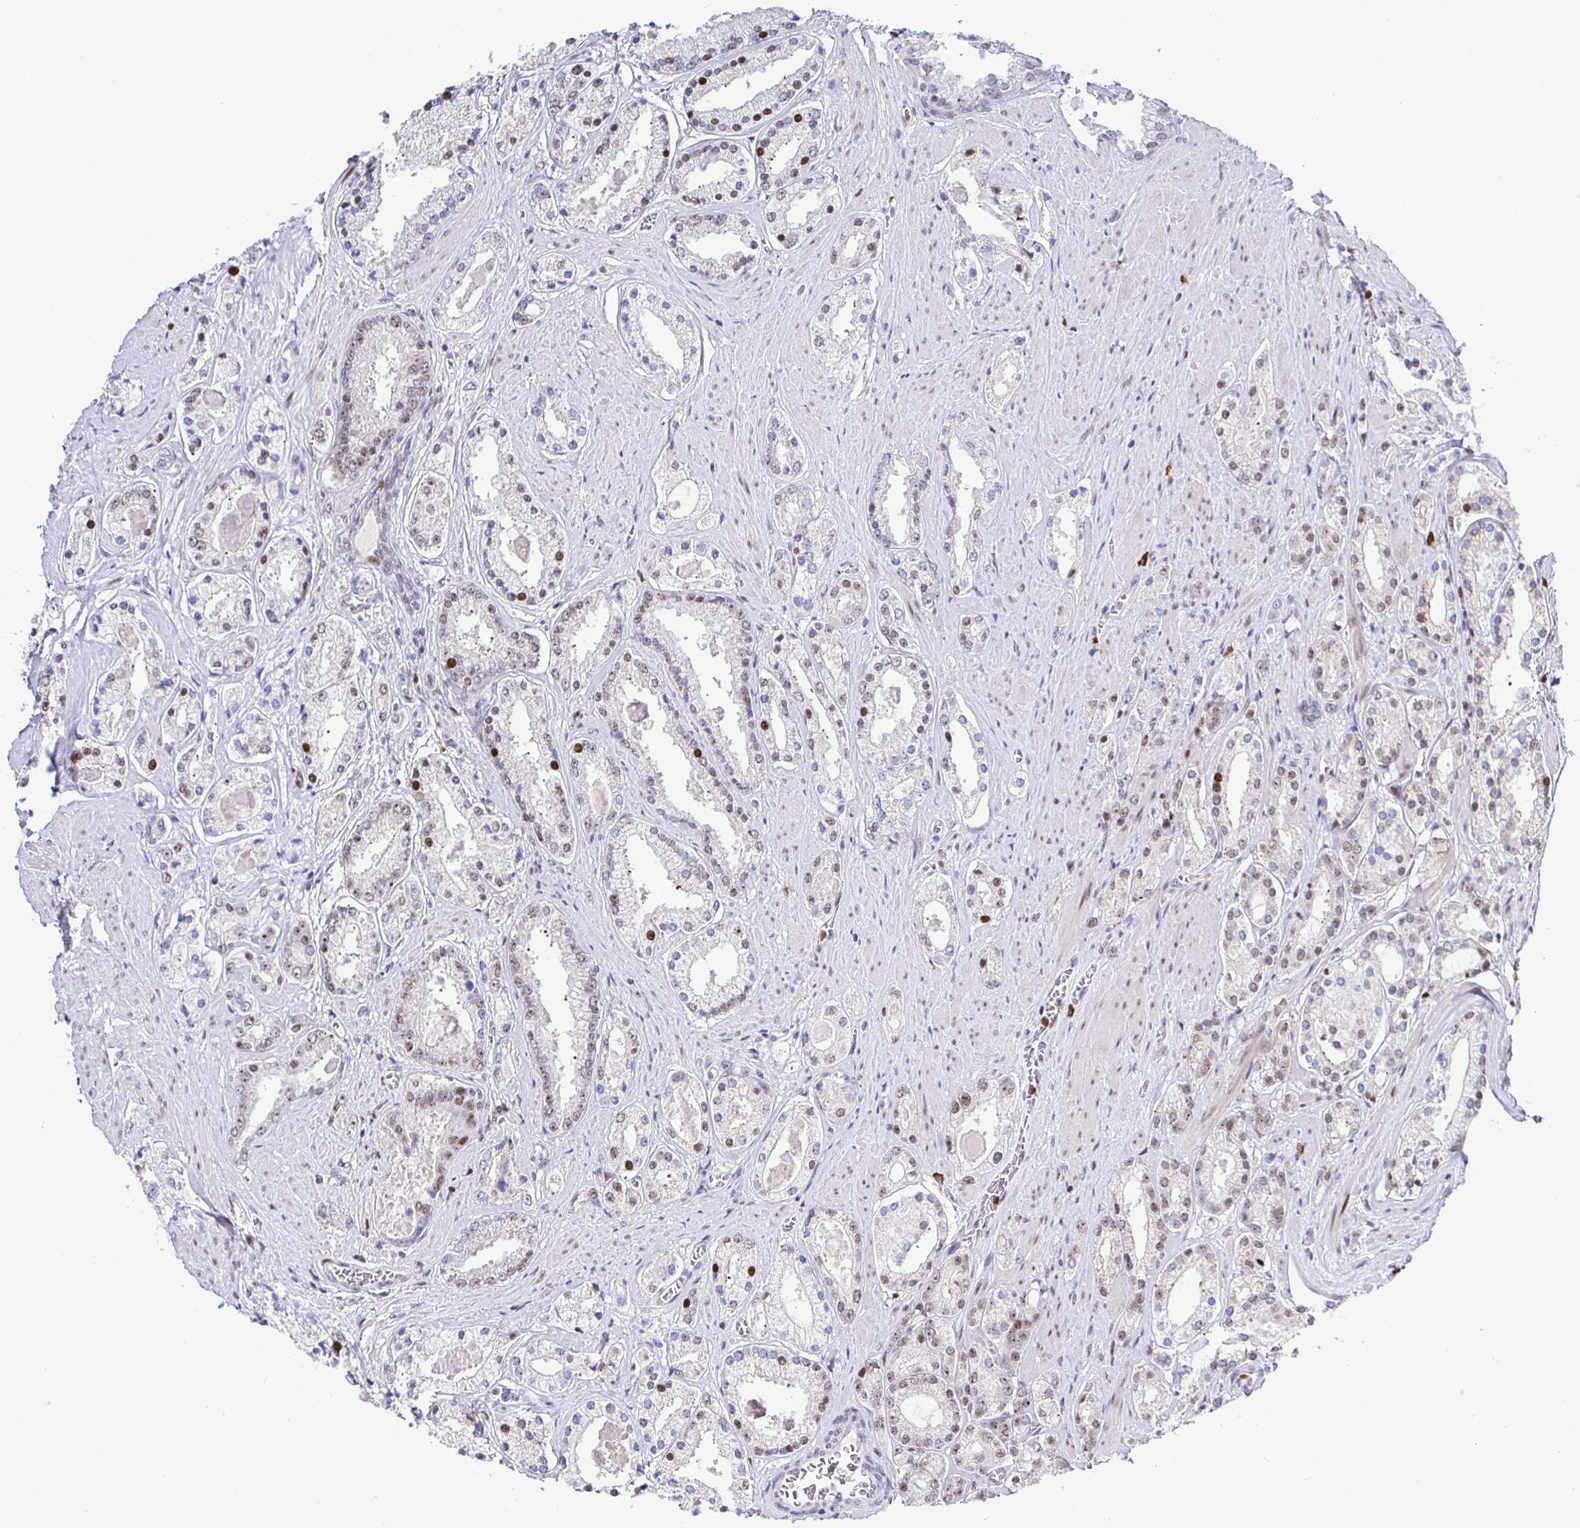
{"staining": {"intensity": "moderate", "quantity": "<25%", "location": "nuclear"}, "tissue": "prostate cancer", "cell_type": "Tumor cells", "image_type": "cancer", "snomed": [{"axis": "morphology", "description": "Adenocarcinoma, High grade"}, {"axis": "topography", "description": "Prostate"}], "caption": "The image reveals immunohistochemical staining of prostate cancer (high-grade adenocarcinoma). There is moderate nuclear expression is seen in about <25% of tumor cells.", "gene": "SETD5", "patient": {"sex": "male", "age": 67}}